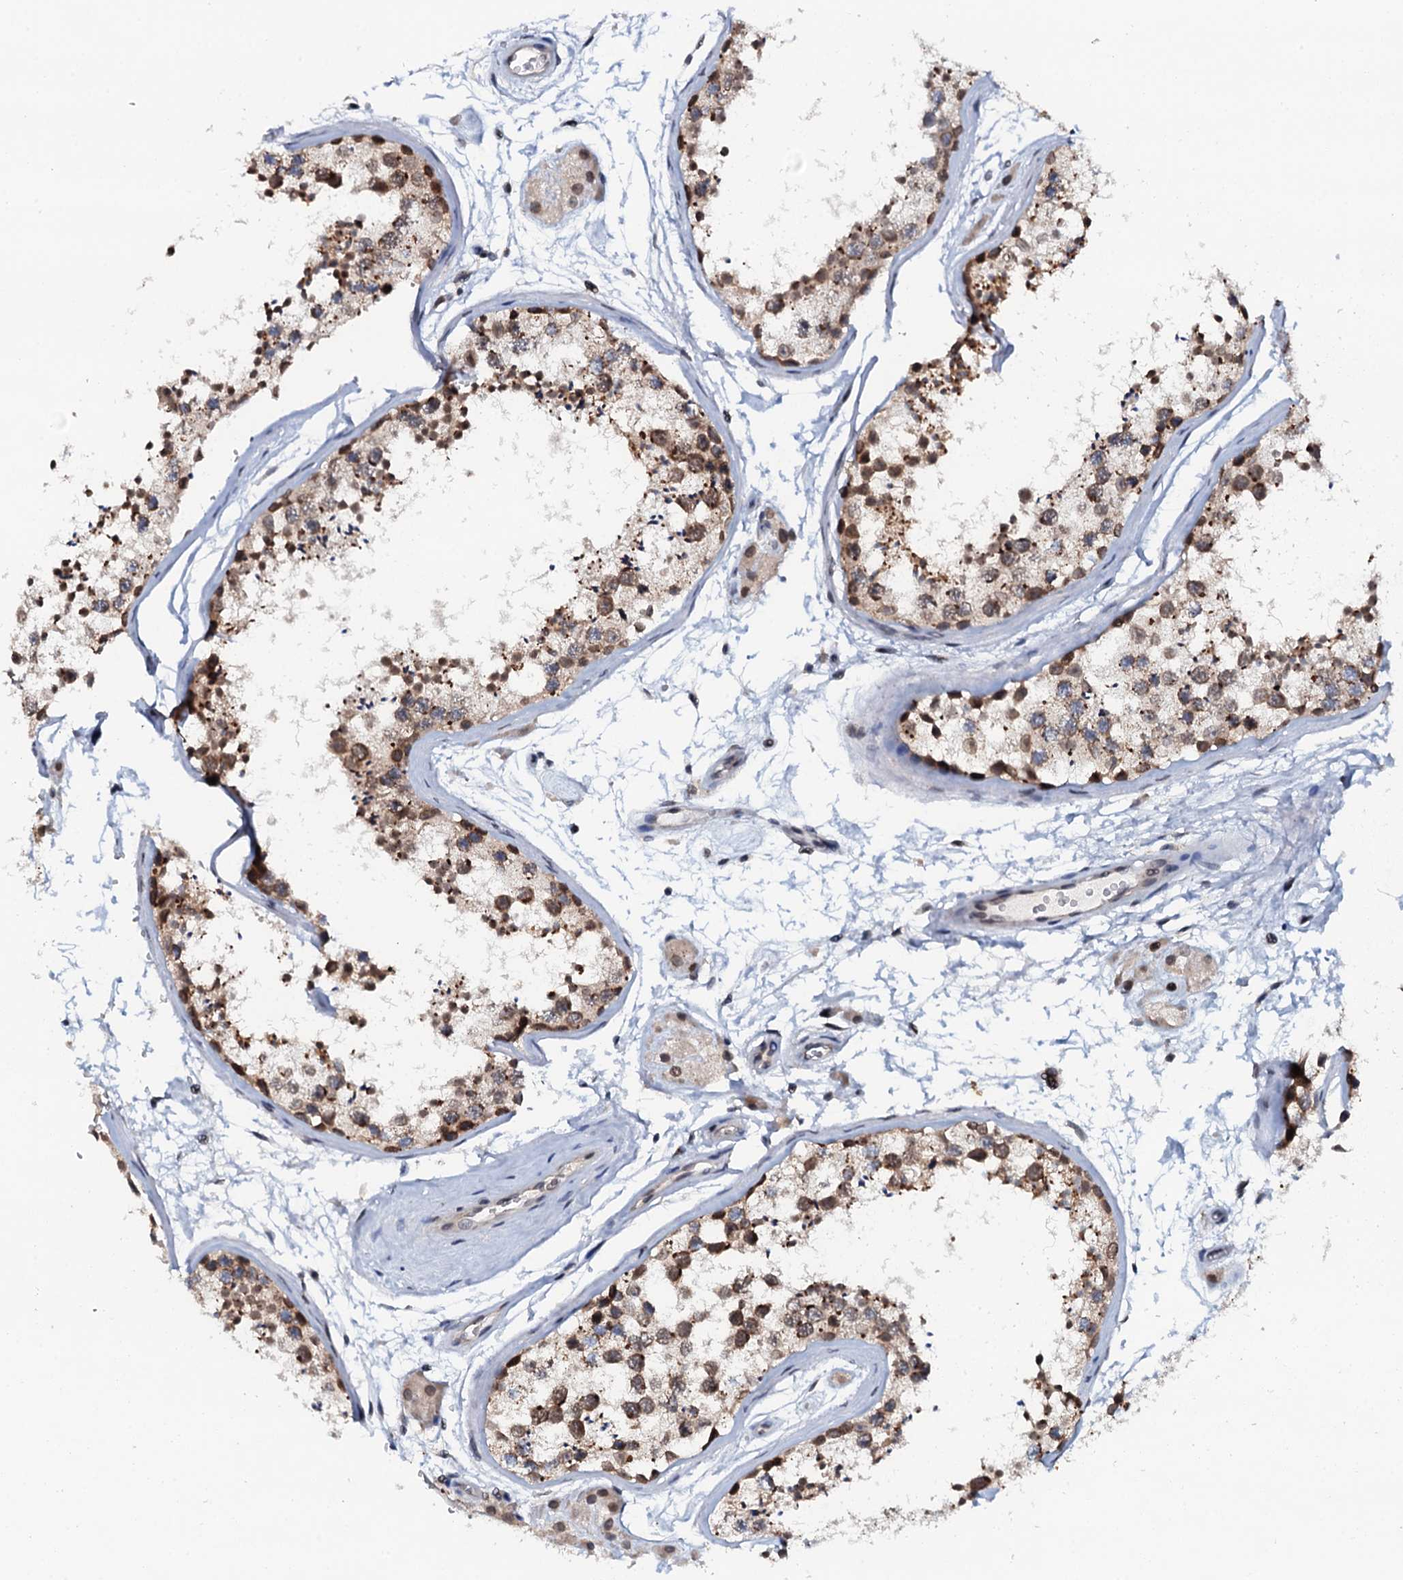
{"staining": {"intensity": "moderate", "quantity": ">75%", "location": "cytoplasmic/membranous"}, "tissue": "testis", "cell_type": "Cells in seminiferous ducts", "image_type": "normal", "snomed": [{"axis": "morphology", "description": "Normal tissue, NOS"}, {"axis": "topography", "description": "Testis"}], "caption": "Testis stained with DAB IHC reveals medium levels of moderate cytoplasmic/membranous positivity in about >75% of cells in seminiferous ducts. The staining is performed using DAB (3,3'-diaminobenzidine) brown chromogen to label protein expression. The nuclei are counter-stained blue using hematoxylin.", "gene": "SNTA1", "patient": {"sex": "male", "age": 56}}